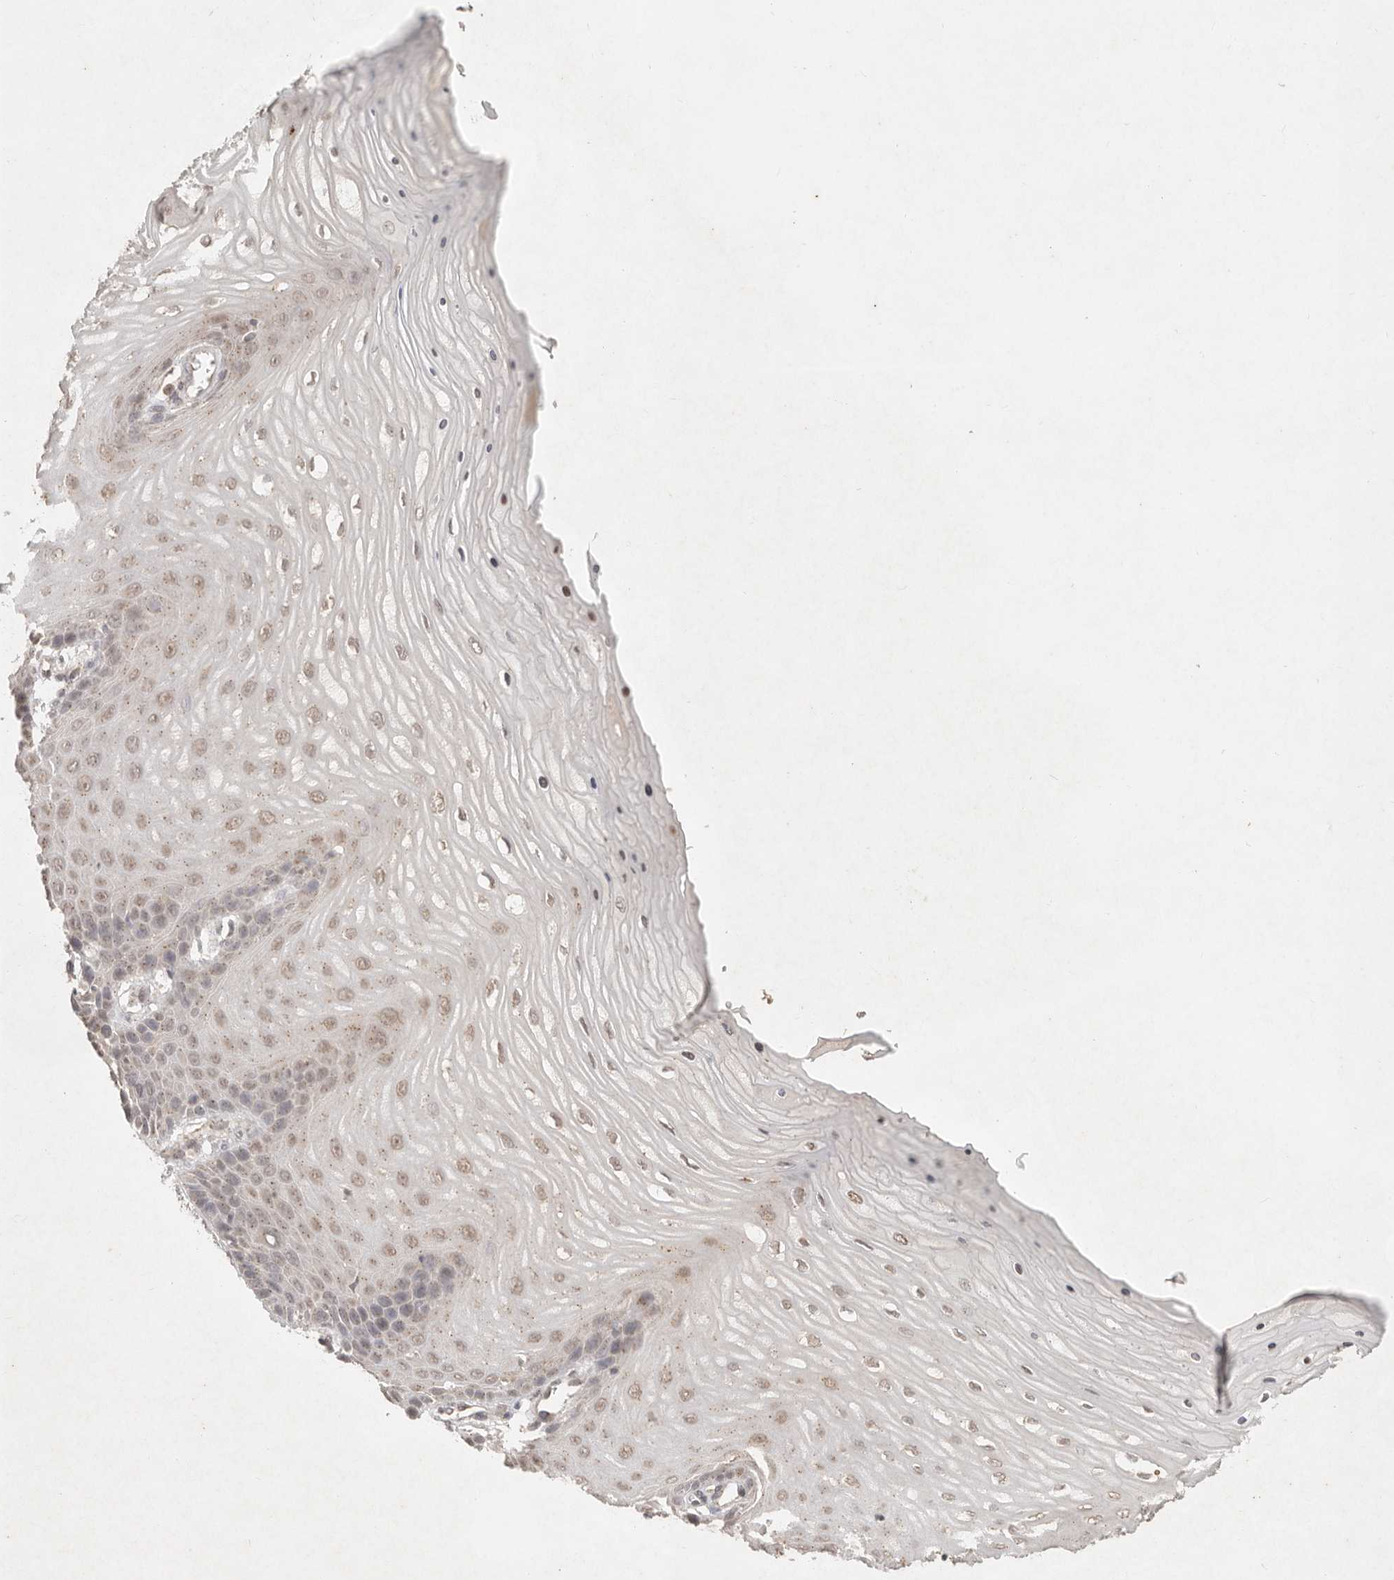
{"staining": {"intensity": "weak", "quantity": "<25%", "location": "cytoplasmic/membranous"}, "tissue": "cervix", "cell_type": "Glandular cells", "image_type": "normal", "snomed": [{"axis": "morphology", "description": "Normal tissue, NOS"}, {"axis": "topography", "description": "Cervix"}], "caption": "There is no significant positivity in glandular cells of cervix. (Brightfield microscopy of DAB (3,3'-diaminobenzidine) immunohistochemistry (IHC) at high magnification).", "gene": "LMO4", "patient": {"sex": "female", "age": 55}}